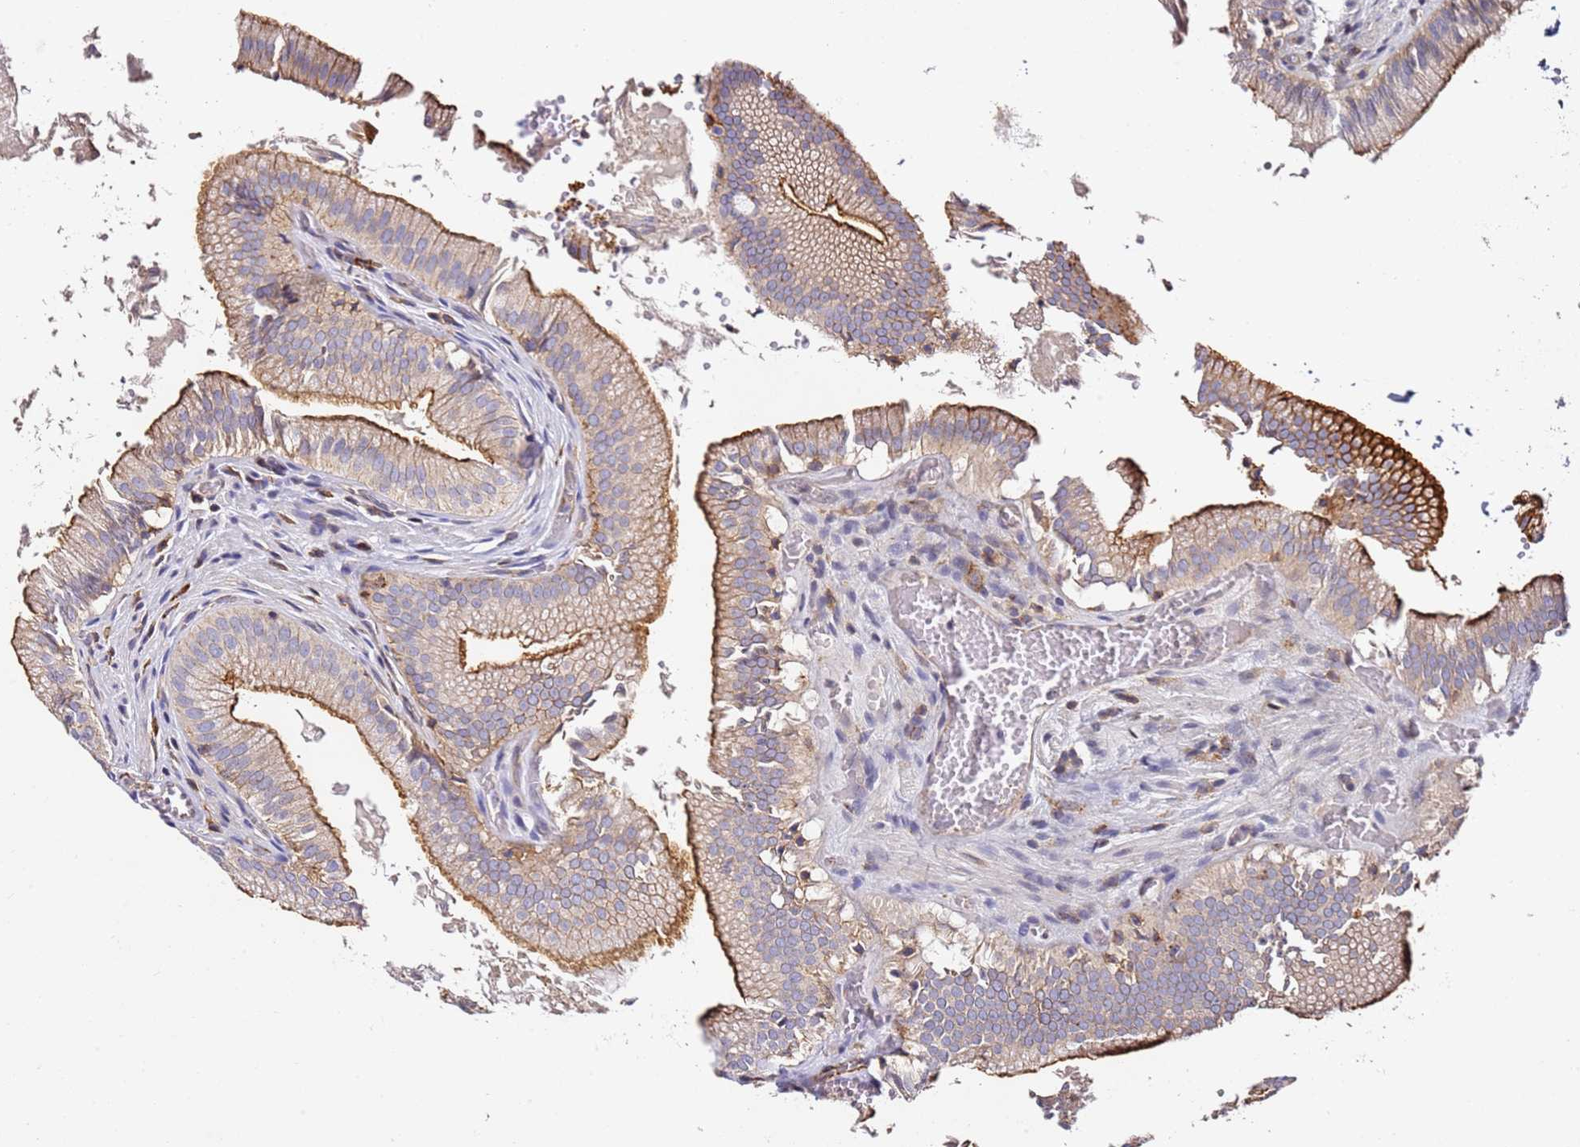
{"staining": {"intensity": "moderate", "quantity": ">75%", "location": "cytoplasmic/membranous"}, "tissue": "gallbladder", "cell_type": "Glandular cells", "image_type": "normal", "snomed": [{"axis": "morphology", "description": "Normal tissue, NOS"}, {"axis": "topography", "description": "Gallbladder"}, {"axis": "topography", "description": "Peripheral nerve tissue"}], "caption": "An IHC image of normal tissue is shown. Protein staining in brown shows moderate cytoplasmic/membranous positivity in gallbladder within glandular cells. (DAB IHC, brown staining for protein, blue staining for nuclei).", "gene": "ZNF671", "patient": {"sex": "male", "age": 17}}